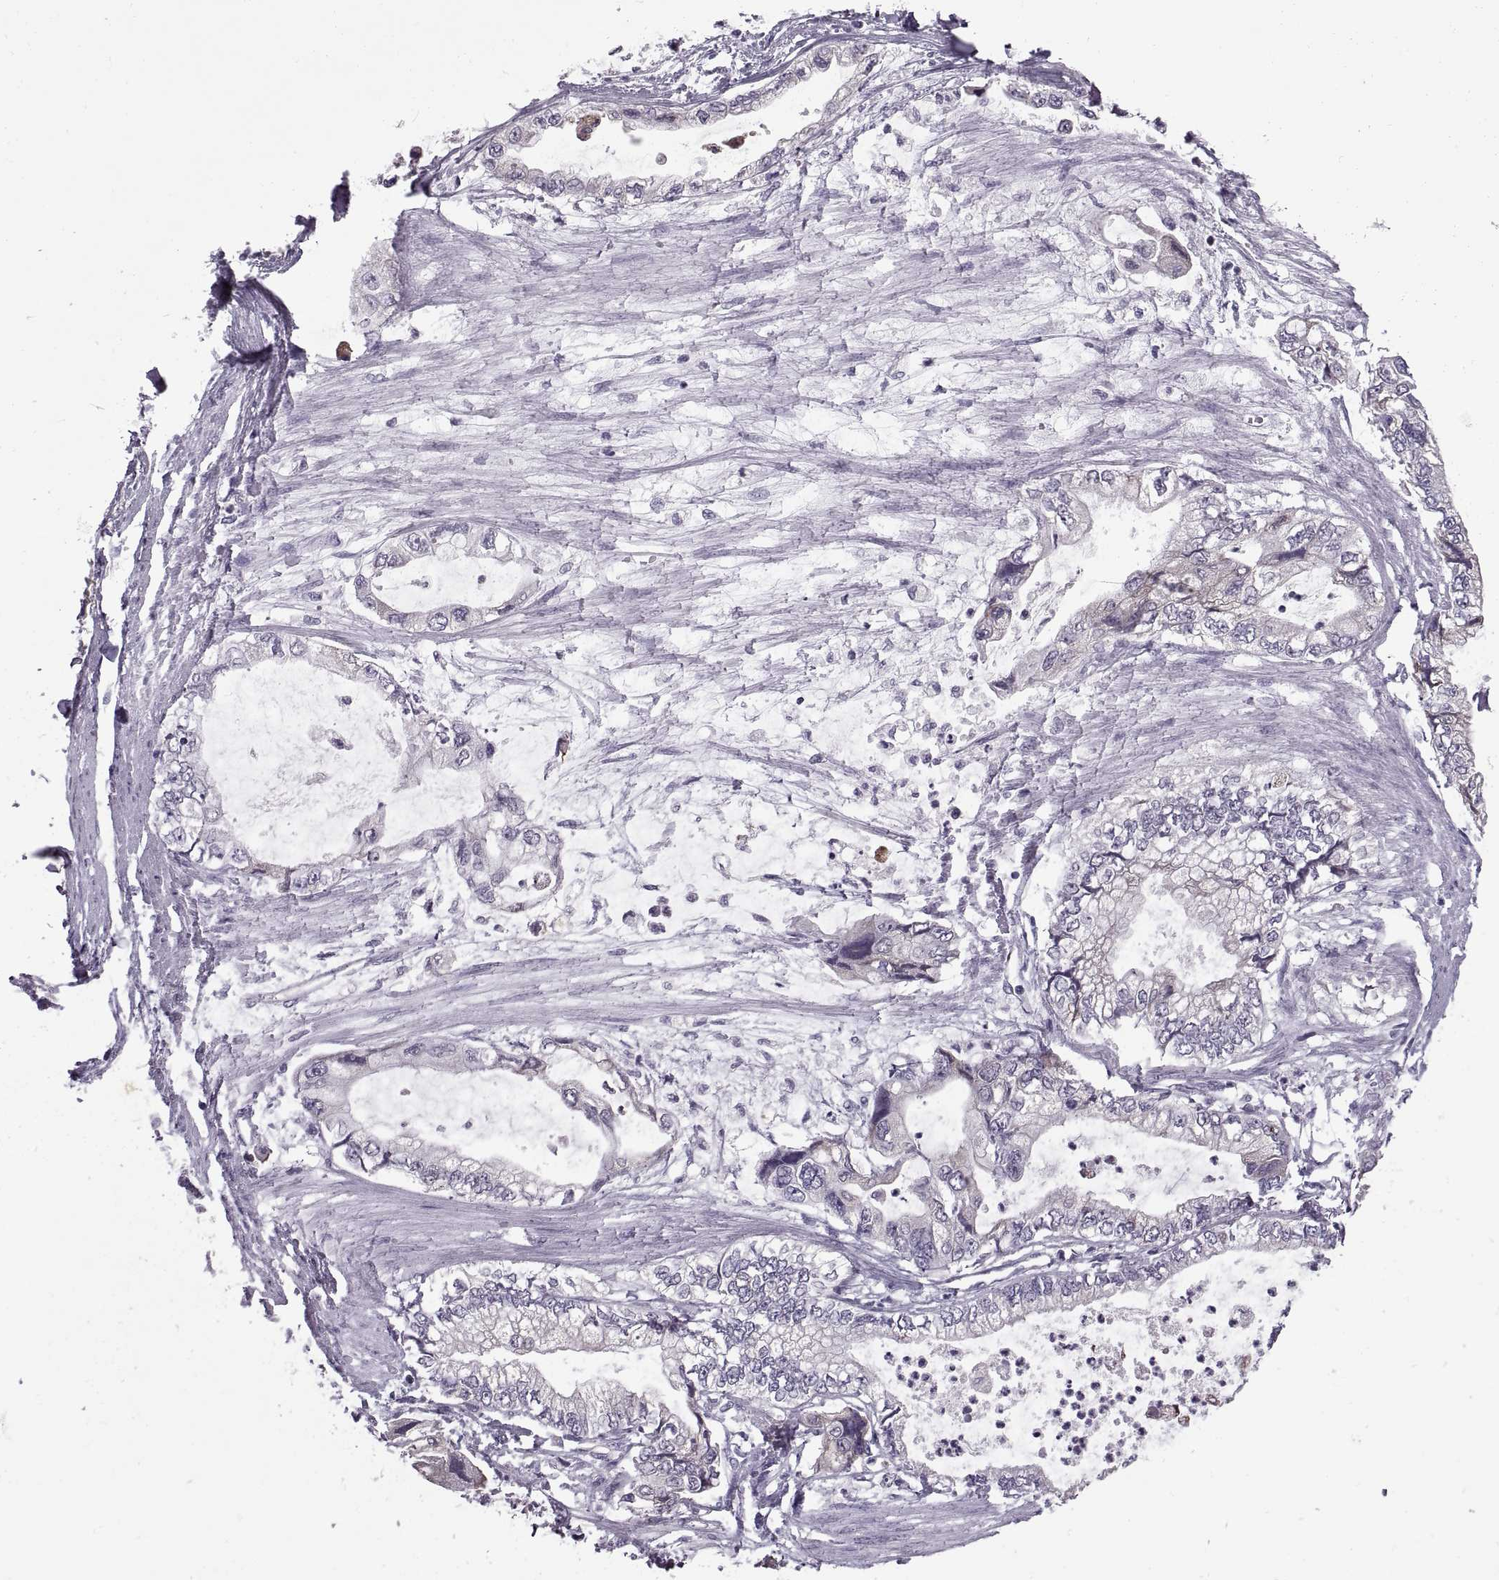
{"staining": {"intensity": "negative", "quantity": "none", "location": "none"}, "tissue": "stomach cancer", "cell_type": "Tumor cells", "image_type": "cancer", "snomed": [{"axis": "morphology", "description": "Adenocarcinoma, NOS"}, {"axis": "topography", "description": "Pancreas"}, {"axis": "topography", "description": "Stomach, upper"}, {"axis": "topography", "description": "Stomach"}], "caption": "A high-resolution photomicrograph shows immunohistochemistry staining of stomach cancer (adenocarcinoma), which displays no significant staining in tumor cells. (Brightfield microscopy of DAB (3,3'-diaminobenzidine) immunohistochemistry at high magnification).", "gene": "PABPC1", "patient": {"sex": "male", "age": 77}}